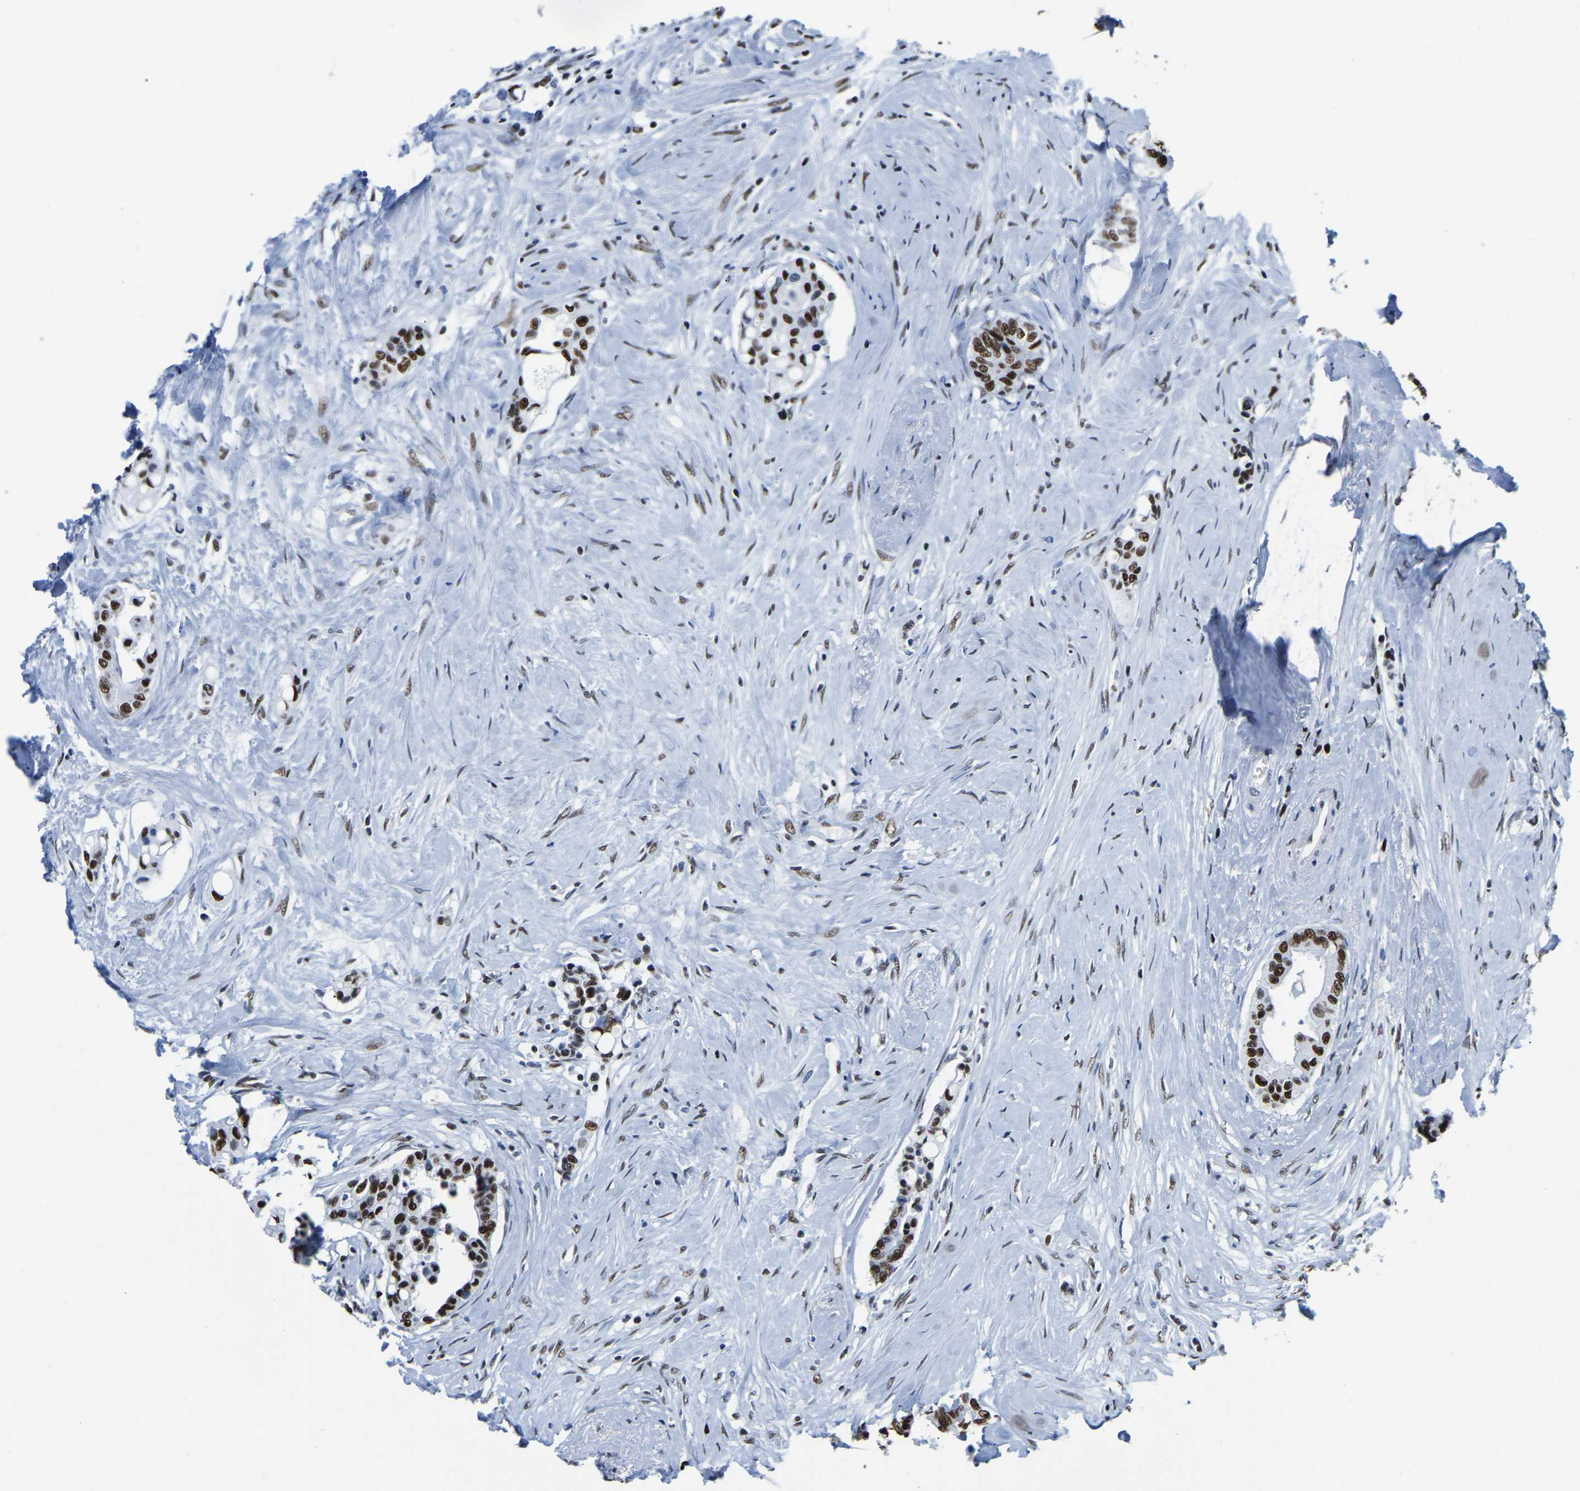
{"staining": {"intensity": "strong", "quantity": ">75%", "location": "nuclear"}, "tissue": "colorectal cancer", "cell_type": "Tumor cells", "image_type": "cancer", "snomed": [{"axis": "morphology", "description": "Normal tissue, NOS"}, {"axis": "morphology", "description": "Adenocarcinoma, NOS"}, {"axis": "topography", "description": "Colon"}], "caption": "Human colorectal adenocarcinoma stained with a protein marker exhibits strong staining in tumor cells.", "gene": "UBA1", "patient": {"sex": "male", "age": 82}}